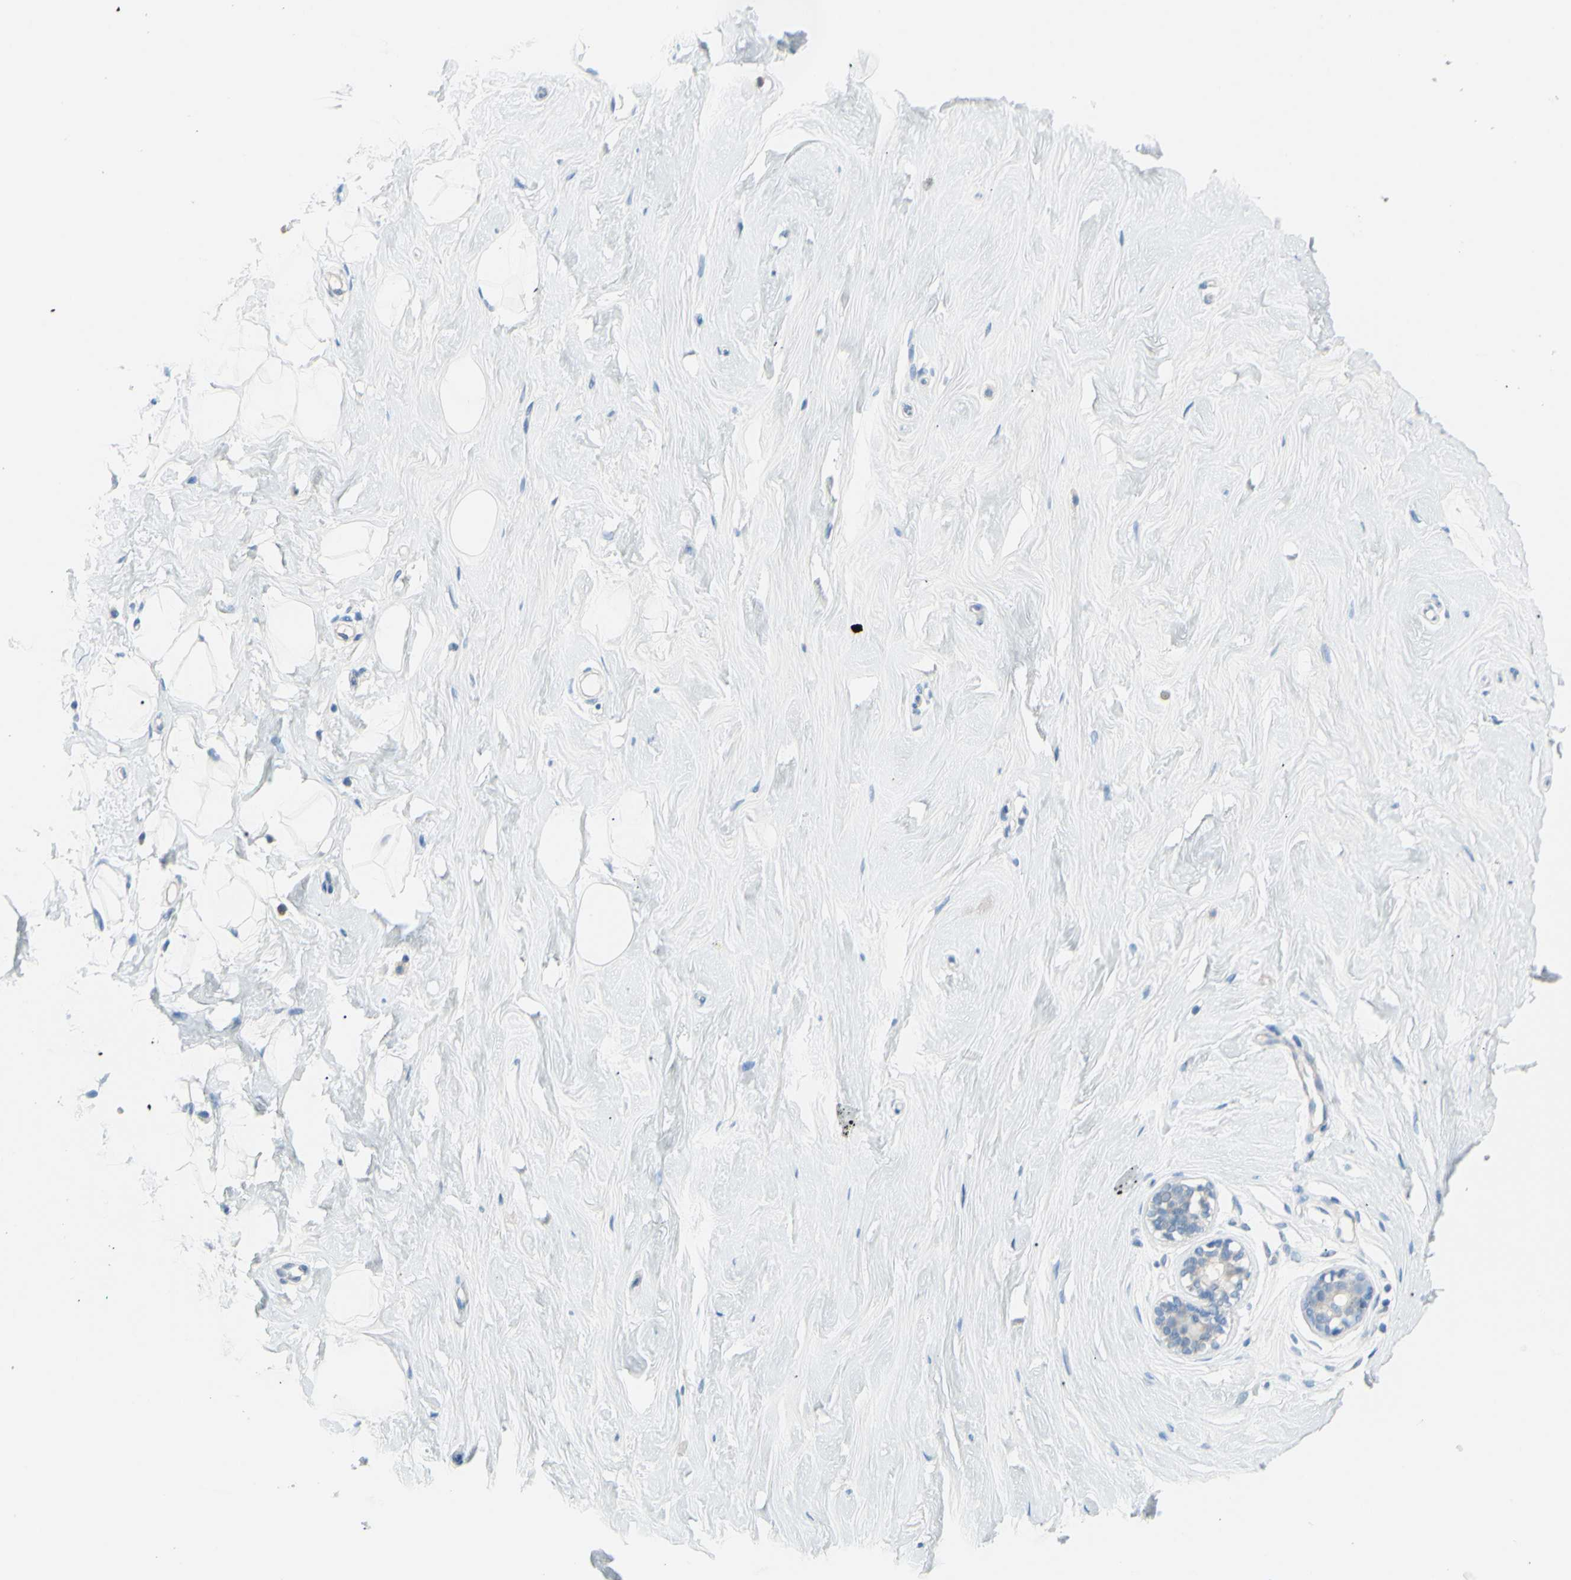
{"staining": {"intensity": "negative", "quantity": "none", "location": "none"}, "tissue": "breast", "cell_type": "Adipocytes", "image_type": "normal", "snomed": [{"axis": "morphology", "description": "Normal tissue, NOS"}, {"axis": "topography", "description": "Breast"}], "caption": "Adipocytes show no significant staining in benign breast. (DAB (3,3'-diaminobenzidine) immunohistochemistry visualized using brightfield microscopy, high magnification).", "gene": "SLC1A2", "patient": {"sex": "female", "age": 23}}